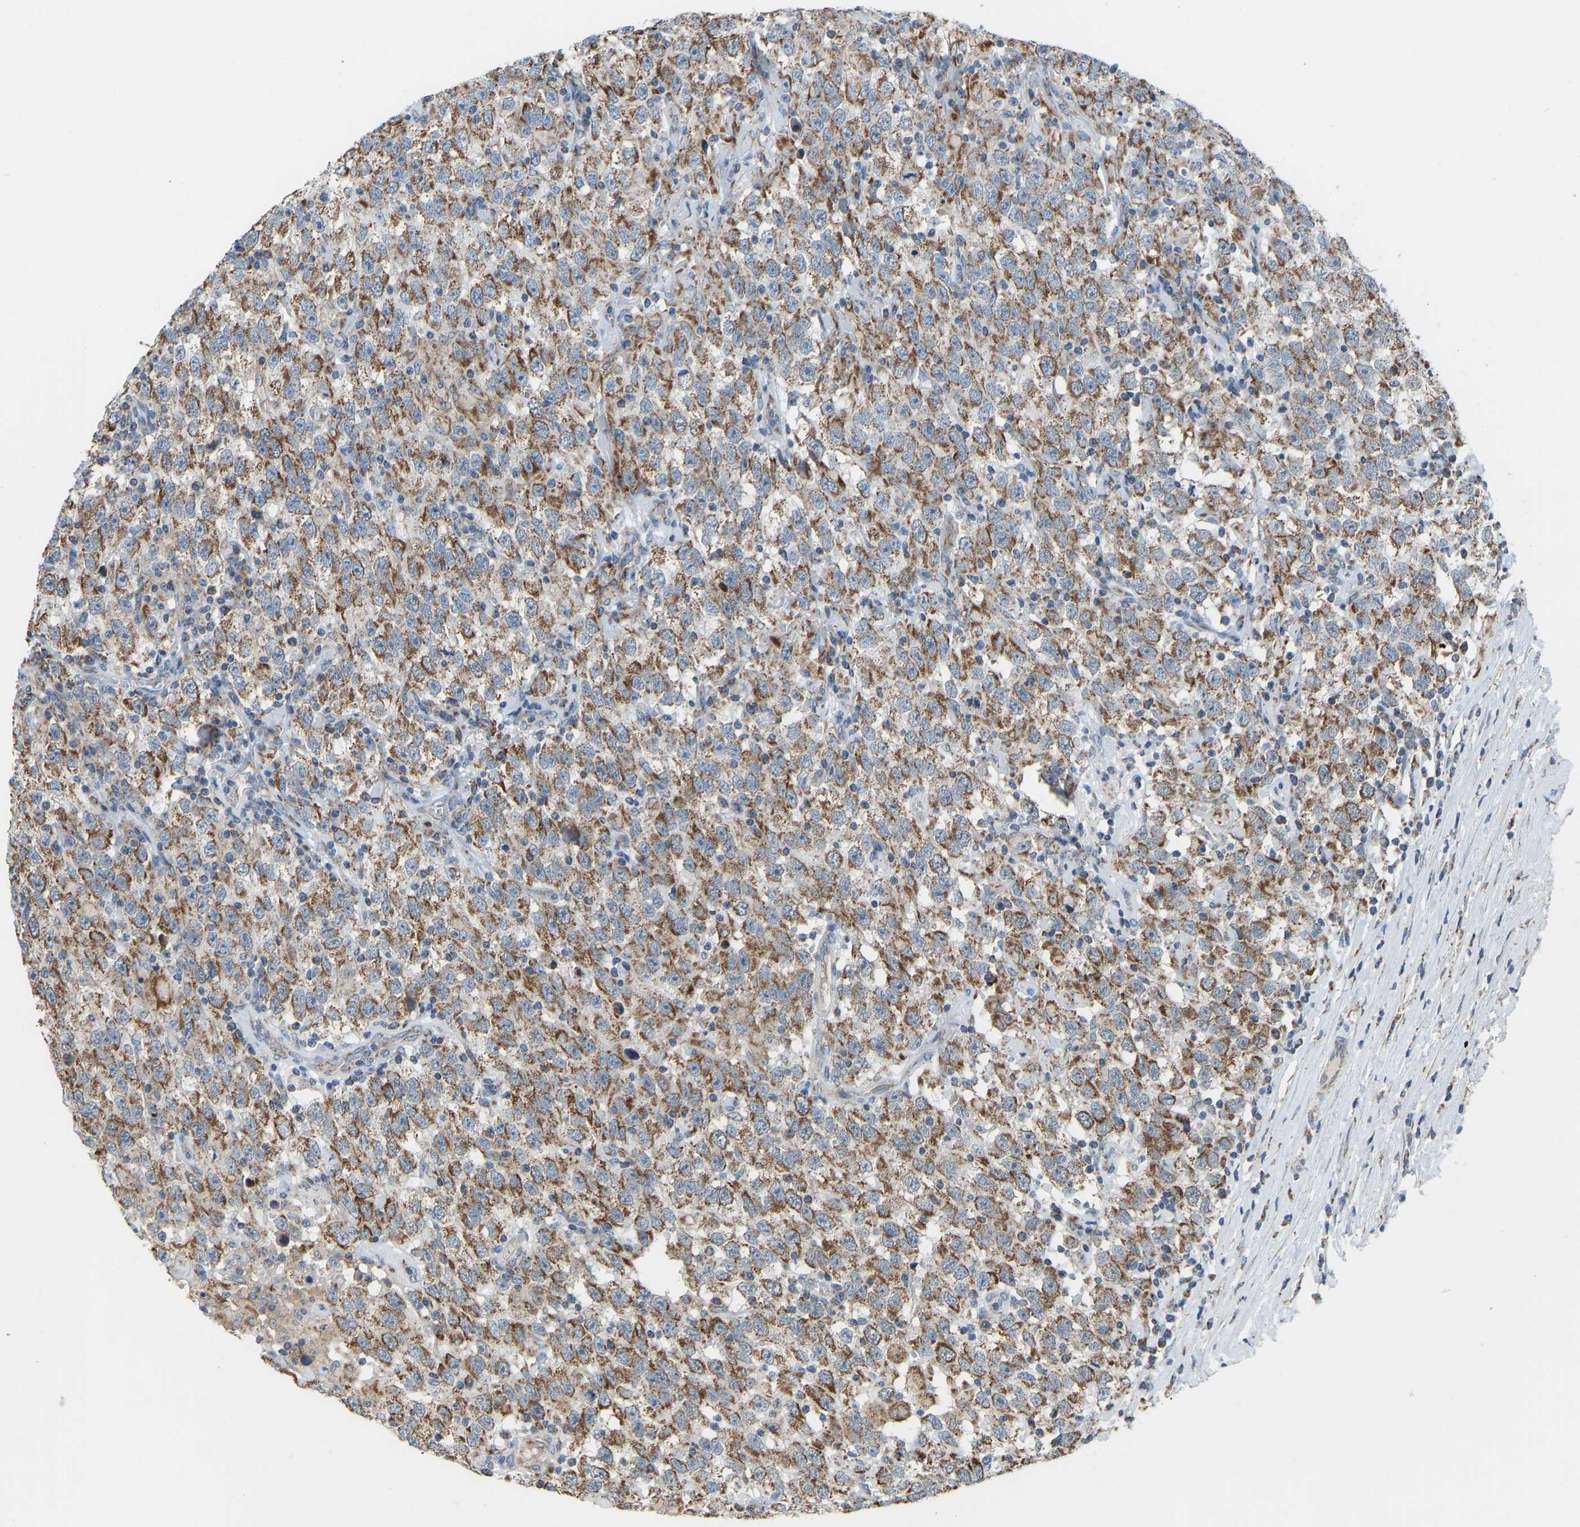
{"staining": {"intensity": "moderate", "quantity": ">75%", "location": "cytoplasmic/membranous"}, "tissue": "testis cancer", "cell_type": "Tumor cells", "image_type": "cancer", "snomed": [{"axis": "morphology", "description": "Seminoma, NOS"}, {"axis": "topography", "description": "Testis"}], "caption": "IHC staining of testis cancer (seminoma), which displays medium levels of moderate cytoplasmic/membranous positivity in approximately >75% of tumor cells indicating moderate cytoplasmic/membranous protein positivity. The staining was performed using DAB (3,3'-diaminobenzidine) (brown) for protein detection and nuclei were counterstained in hematoxylin (blue).", "gene": "SMIM20", "patient": {"sex": "male", "age": 41}}